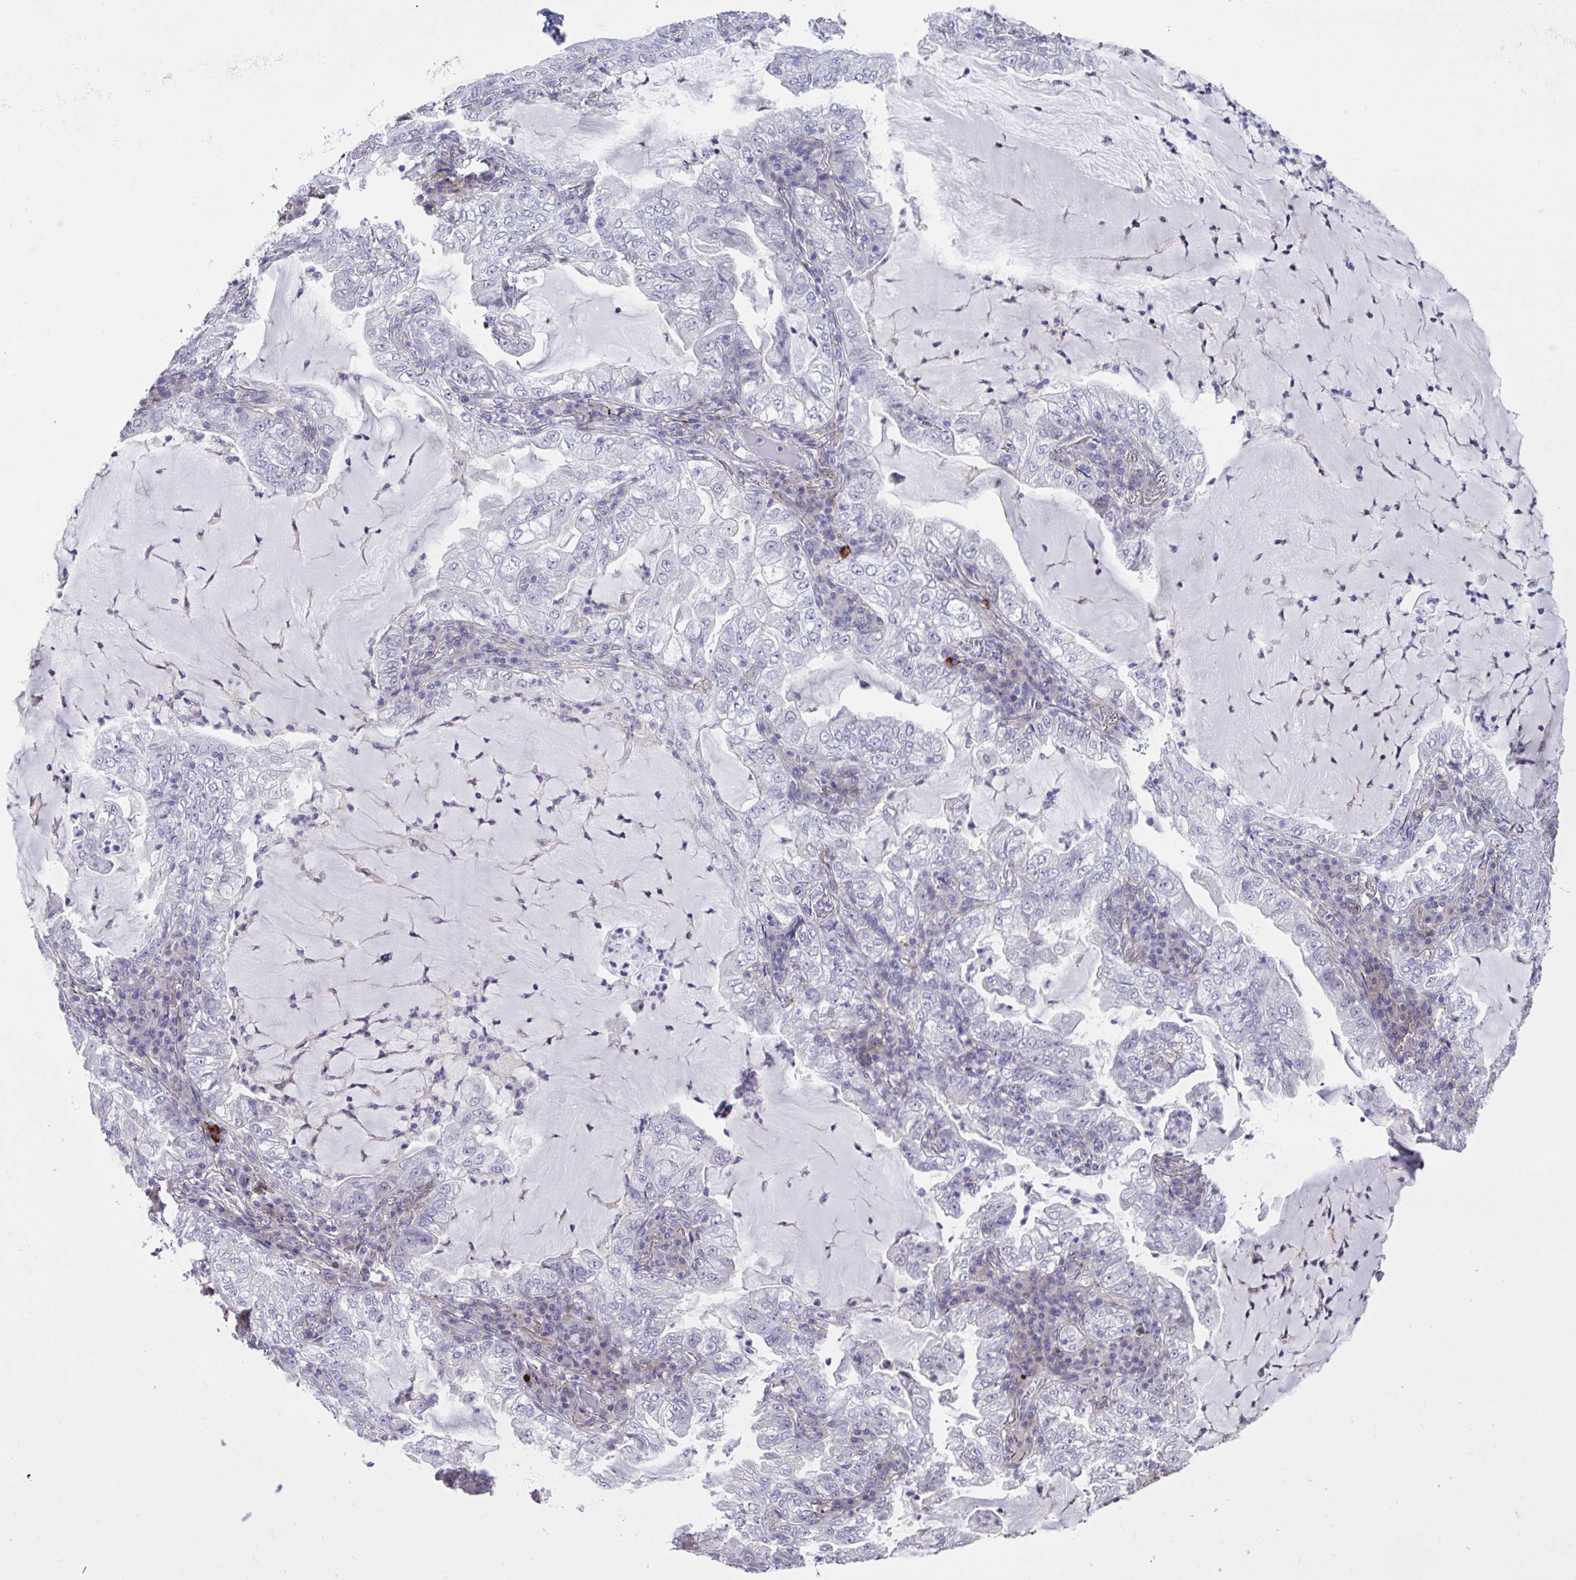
{"staining": {"intensity": "negative", "quantity": "none", "location": "none"}, "tissue": "lung cancer", "cell_type": "Tumor cells", "image_type": "cancer", "snomed": [{"axis": "morphology", "description": "Adenocarcinoma, NOS"}, {"axis": "topography", "description": "Lung"}], "caption": "High magnification brightfield microscopy of lung cancer stained with DAB (brown) and counterstained with hematoxylin (blue): tumor cells show no significant expression.", "gene": "MRGPRX2", "patient": {"sex": "female", "age": 73}}